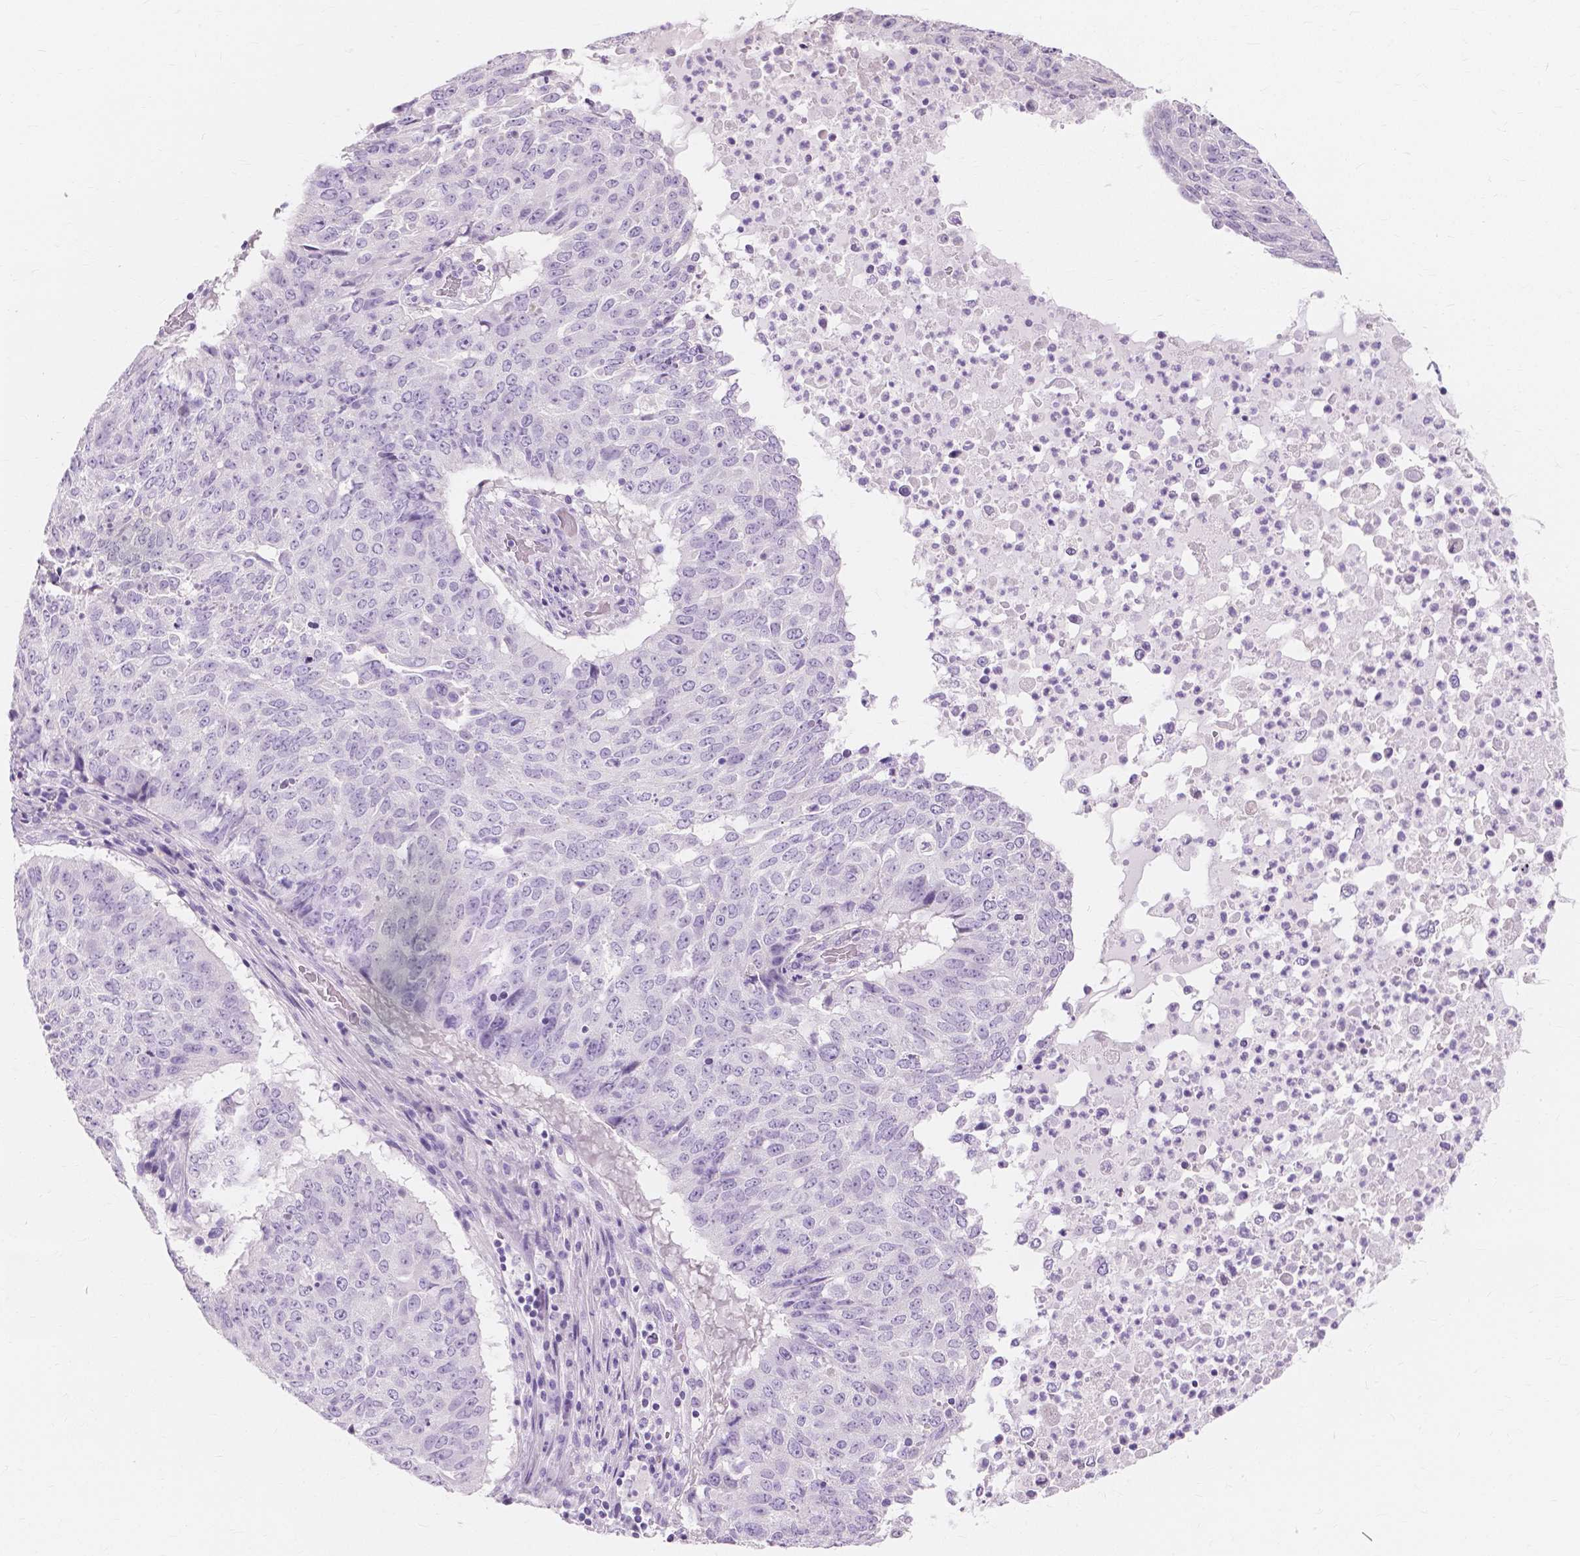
{"staining": {"intensity": "negative", "quantity": "none", "location": "none"}, "tissue": "lung cancer", "cell_type": "Tumor cells", "image_type": "cancer", "snomed": [{"axis": "morphology", "description": "Normal tissue, NOS"}, {"axis": "morphology", "description": "Squamous cell carcinoma, NOS"}, {"axis": "topography", "description": "Bronchus"}, {"axis": "topography", "description": "Lung"}], "caption": "Immunohistochemistry image of neoplastic tissue: human squamous cell carcinoma (lung) stained with DAB displays no significant protein expression in tumor cells. (IHC, brightfield microscopy, high magnification).", "gene": "MUC12", "patient": {"sex": "male", "age": 64}}